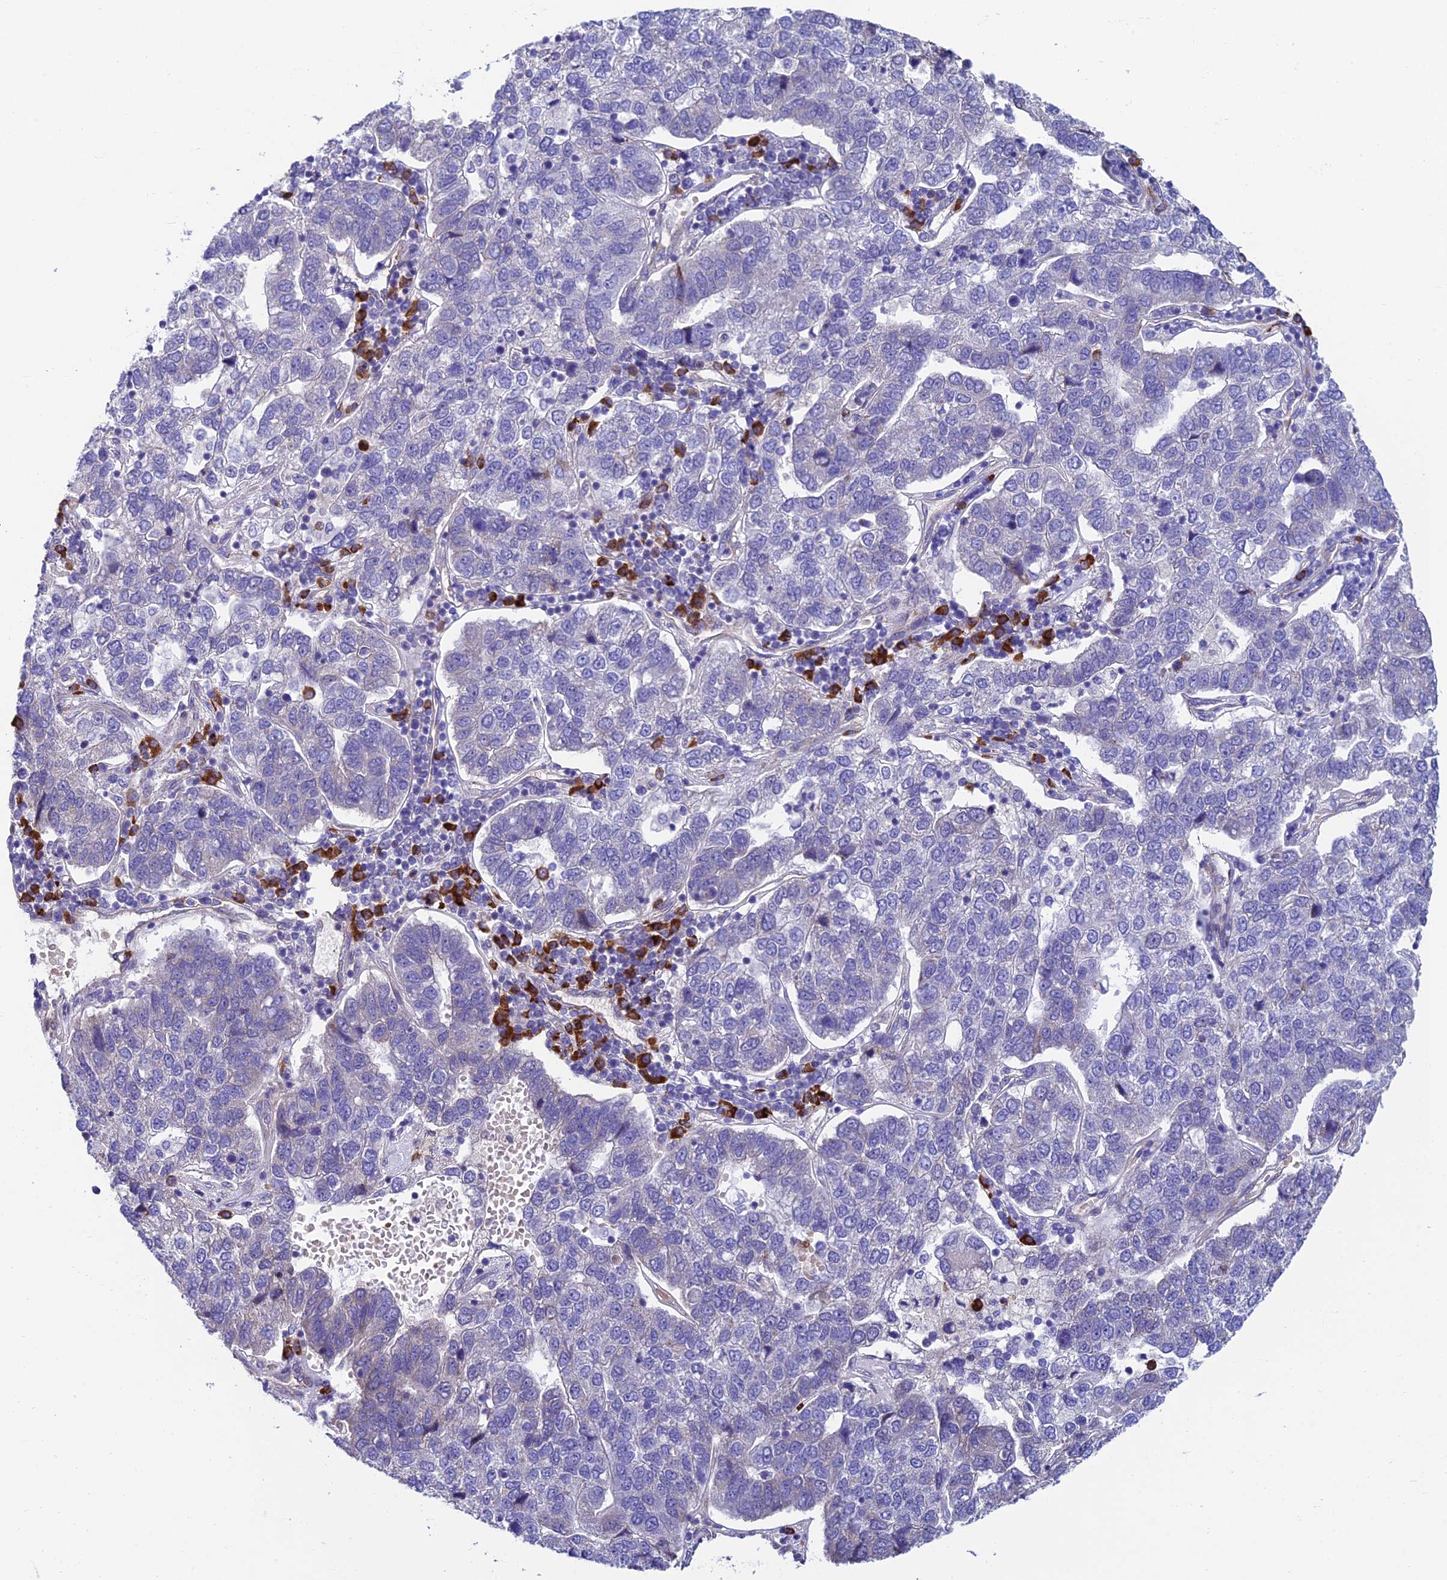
{"staining": {"intensity": "negative", "quantity": "none", "location": "none"}, "tissue": "pancreatic cancer", "cell_type": "Tumor cells", "image_type": "cancer", "snomed": [{"axis": "morphology", "description": "Adenocarcinoma, NOS"}, {"axis": "topography", "description": "Pancreas"}], "caption": "High power microscopy photomicrograph of an IHC histopathology image of adenocarcinoma (pancreatic), revealing no significant expression in tumor cells.", "gene": "MACIR", "patient": {"sex": "female", "age": 61}}